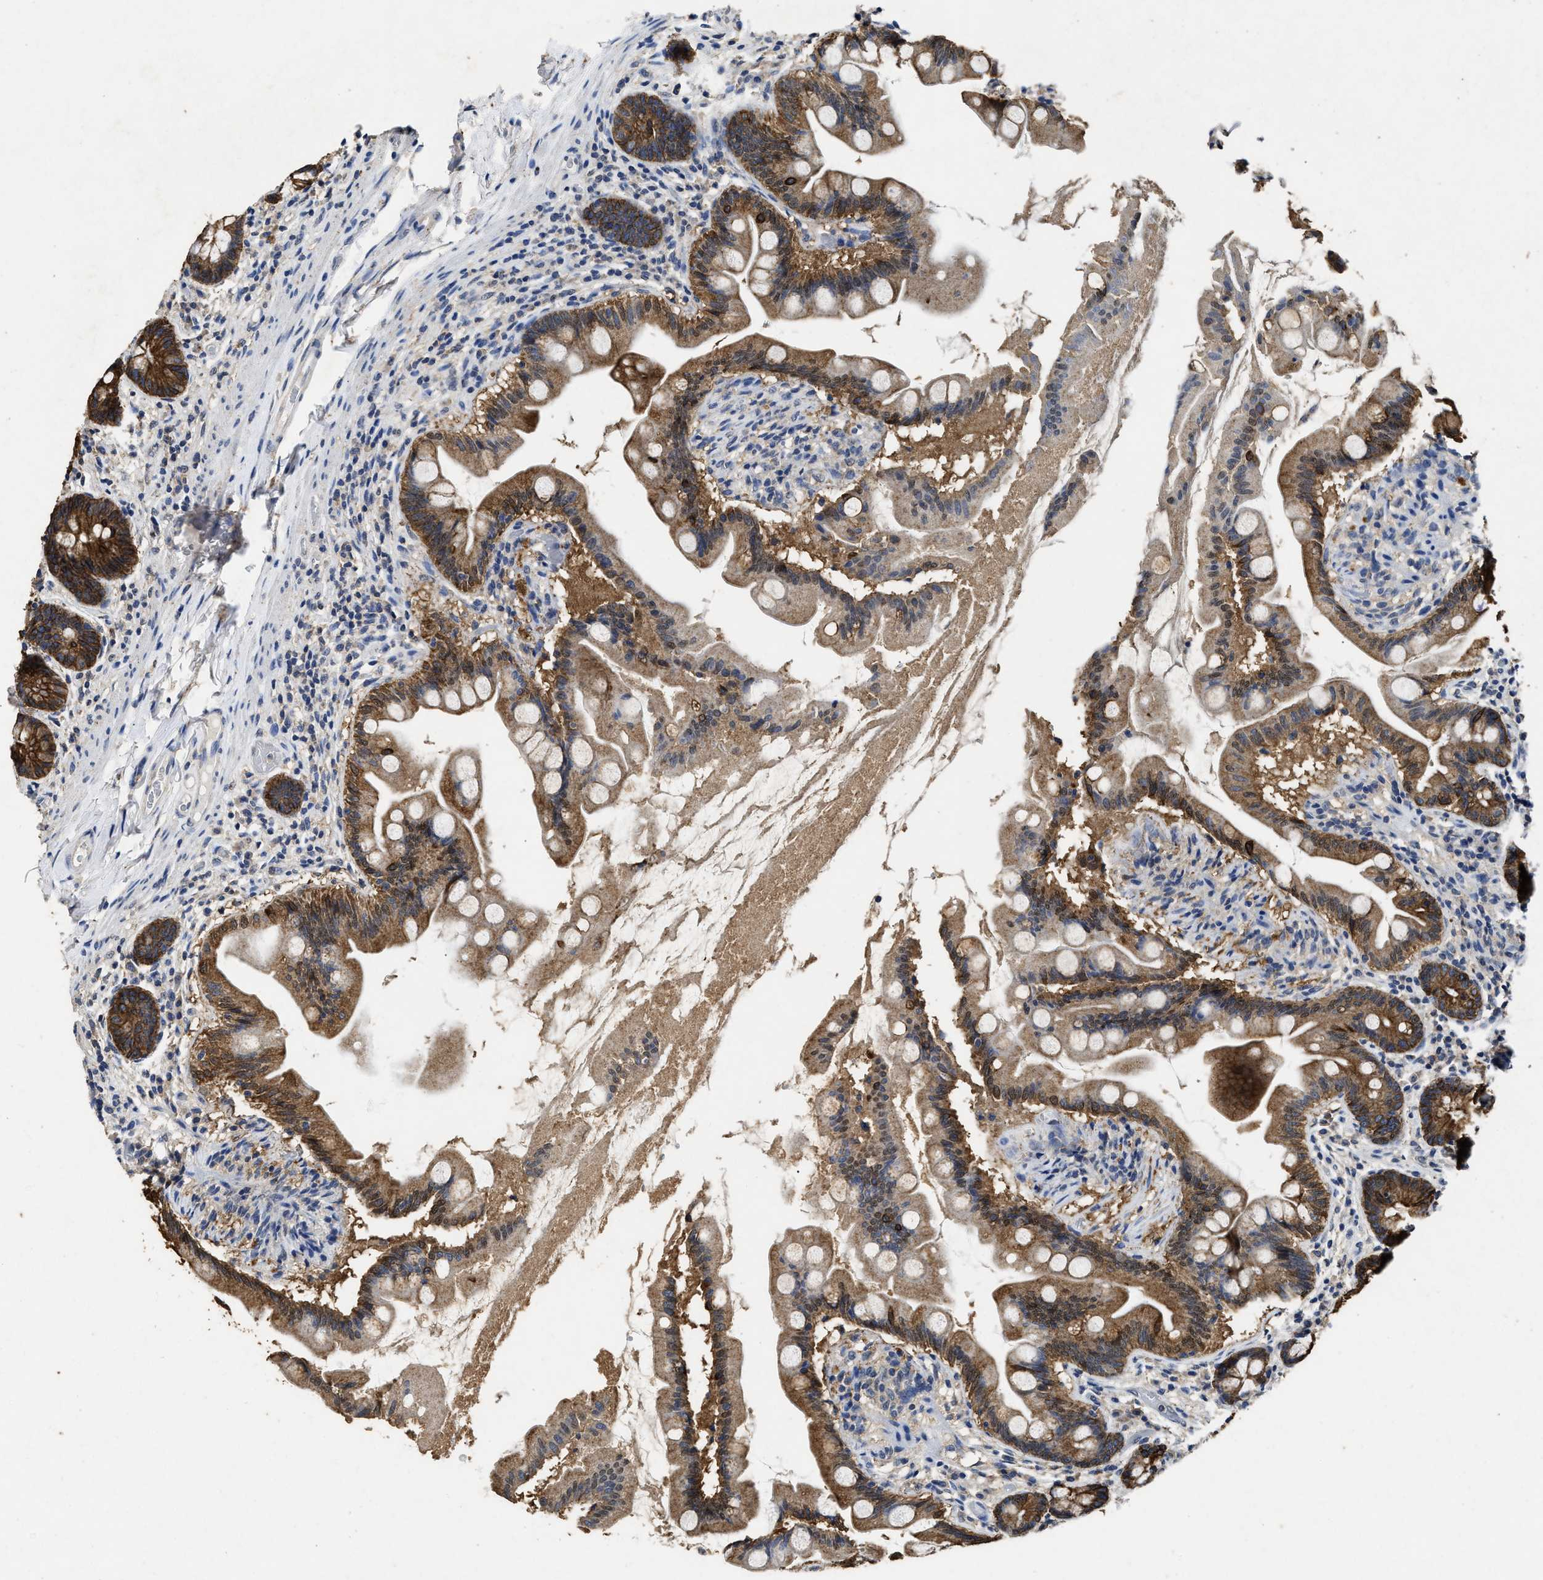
{"staining": {"intensity": "strong", "quantity": ">75%", "location": "cytoplasmic/membranous"}, "tissue": "small intestine", "cell_type": "Glandular cells", "image_type": "normal", "snomed": [{"axis": "morphology", "description": "Normal tissue, NOS"}, {"axis": "topography", "description": "Small intestine"}], "caption": "Small intestine stained for a protein (brown) reveals strong cytoplasmic/membranous positive staining in approximately >75% of glandular cells.", "gene": "CTNNA1", "patient": {"sex": "female", "age": 56}}